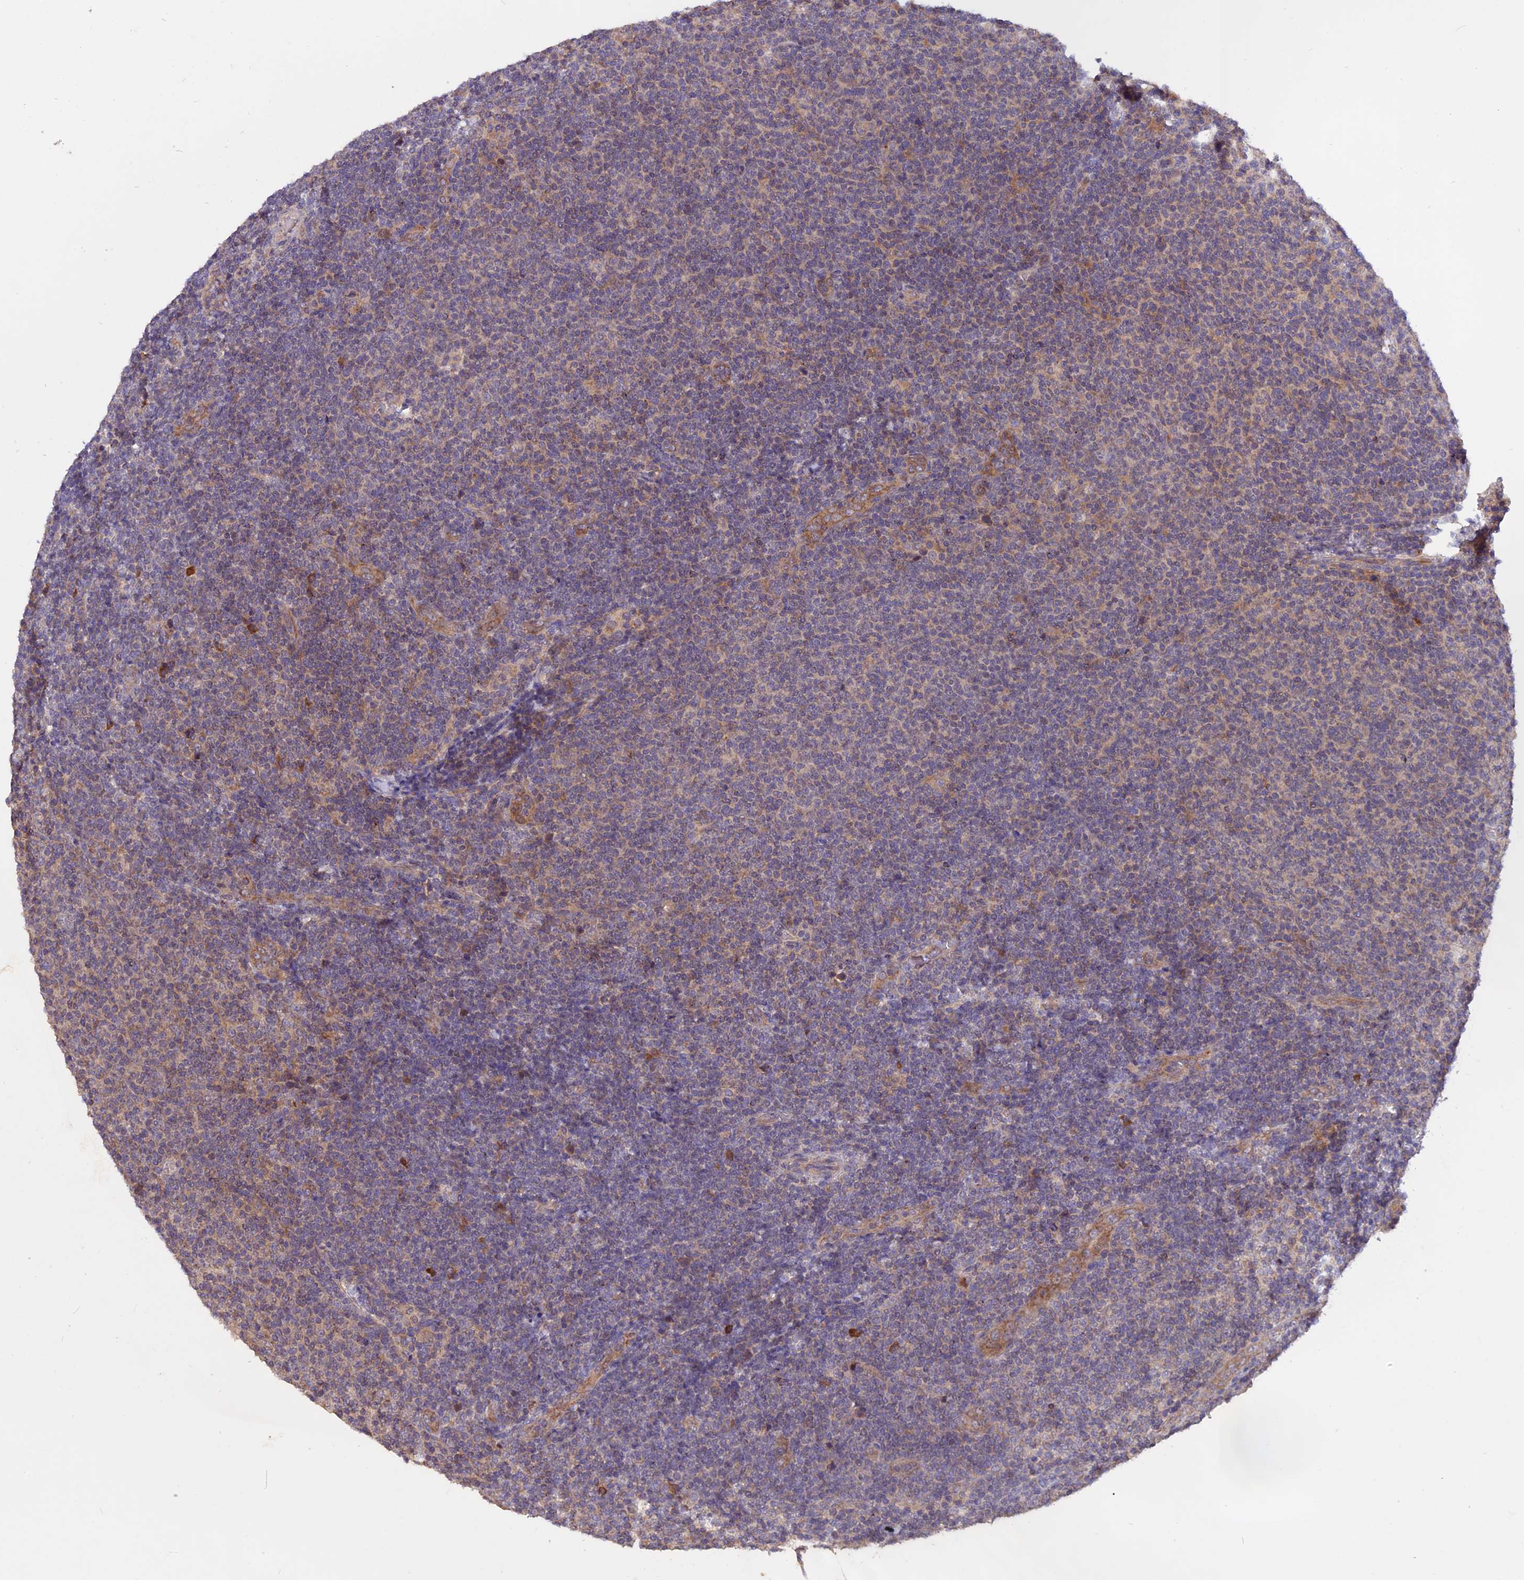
{"staining": {"intensity": "weak", "quantity": "25%-75%", "location": "cytoplasmic/membranous"}, "tissue": "lymphoma", "cell_type": "Tumor cells", "image_type": "cancer", "snomed": [{"axis": "morphology", "description": "Malignant lymphoma, non-Hodgkin's type, Low grade"}, {"axis": "topography", "description": "Lymph node"}], "caption": "An image of human low-grade malignant lymphoma, non-Hodgkin's type stained for a protein shows weak cytoplasmic/membranous brown staining in tumor cells.", "gene": "MARK4", "patient": {"sex": "male", "age": 66}}